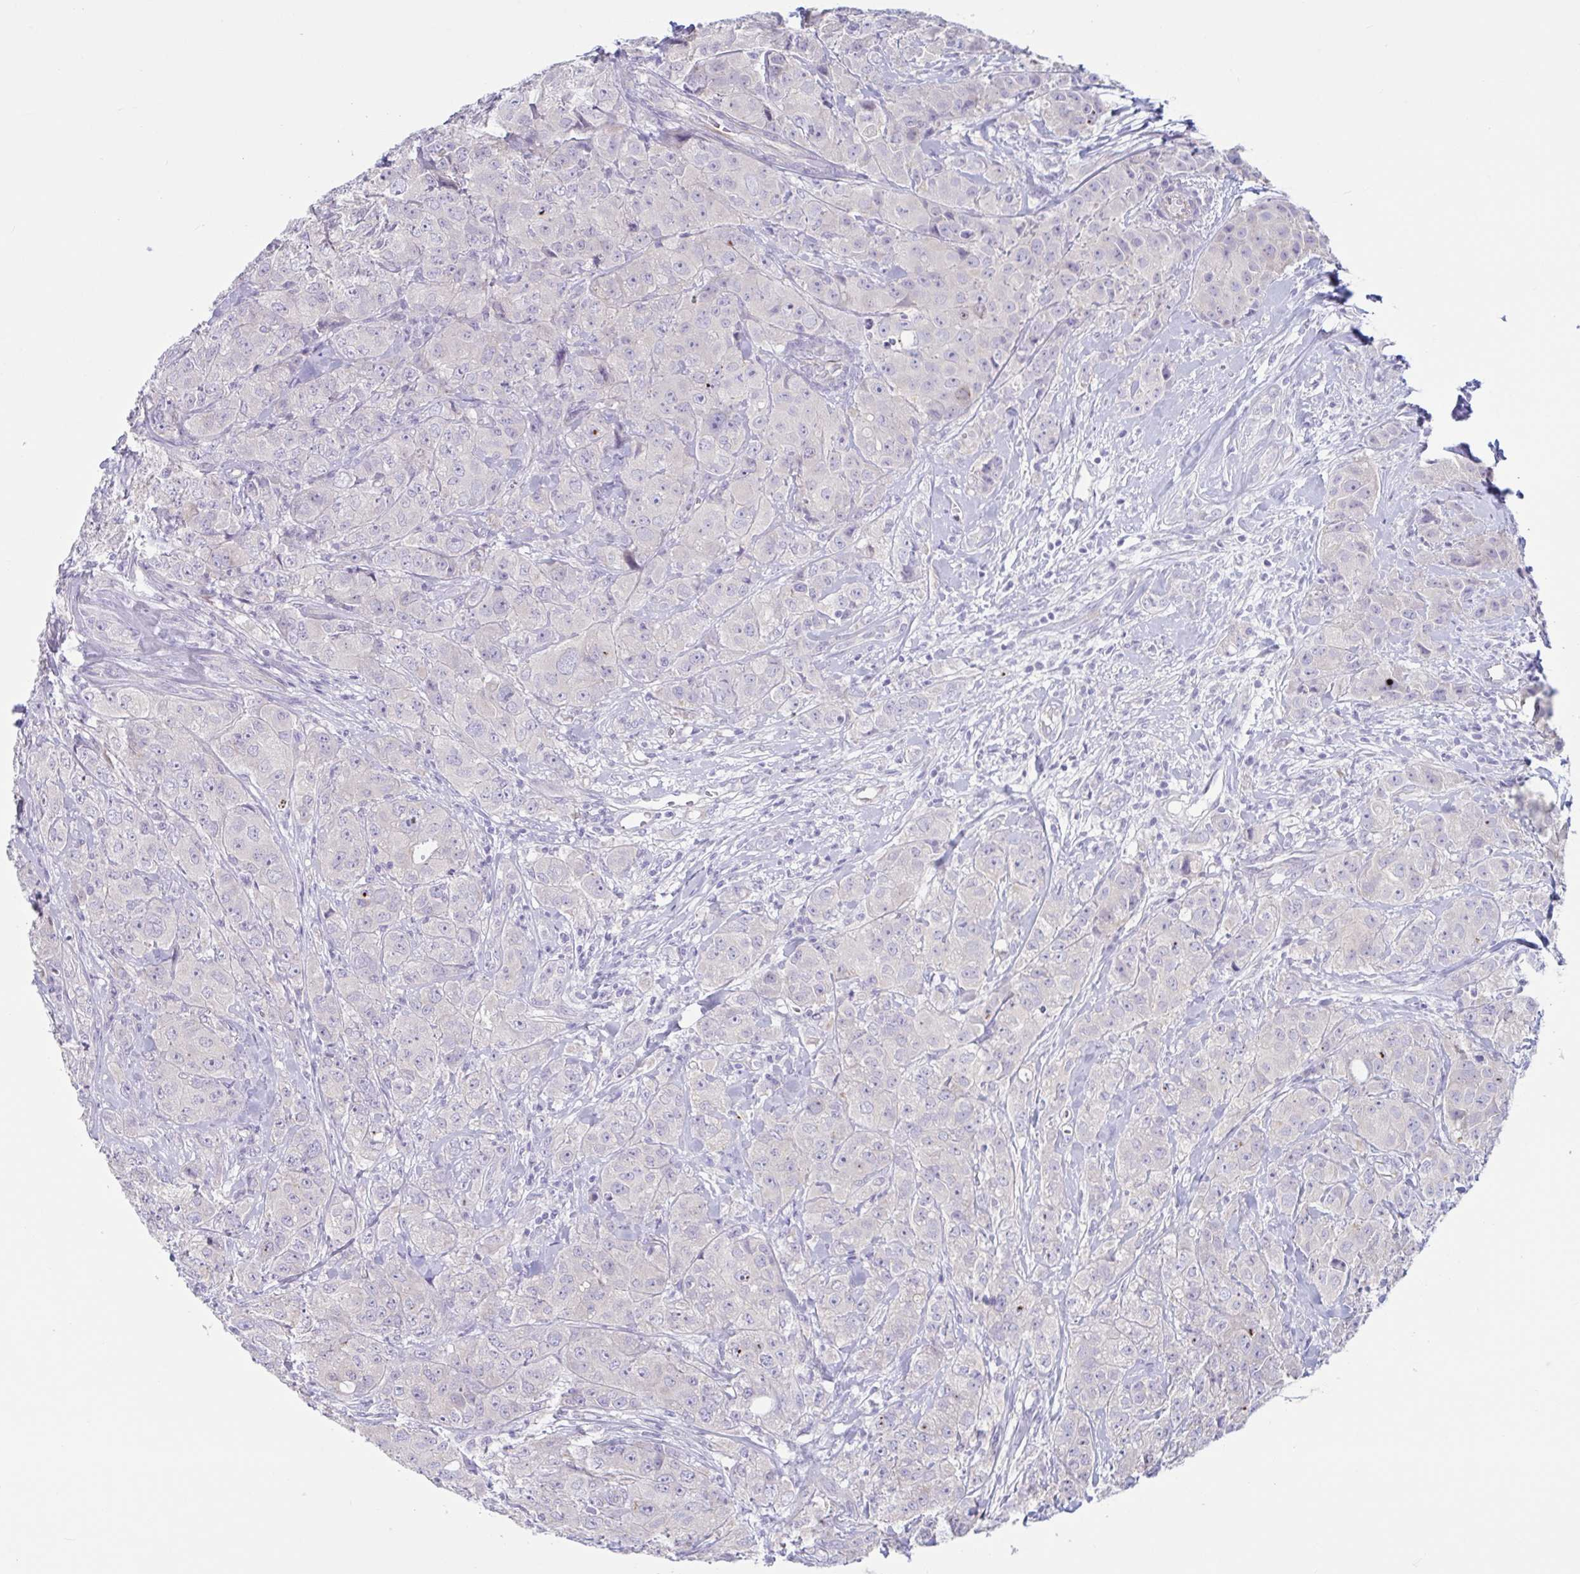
{"staining": {"intensity": "negative", "quantity": "none", "location": "none"}, "tissue": "breast cancer", "cell_type": "Tumor cells", "image_type": "cancer", "snomed": [{"axis": "morphology", "description": "Normal tissue, NOS"}, {"axis": "morphology", "description": "Duct carcinoma"}, {"axis": "topography", "description": "Breast"}], "caption": "There is no significant positivity in tumor cells of breast cancer.", "gene": "TNNI2", "patient": {"sex": "female", "age": 43}}